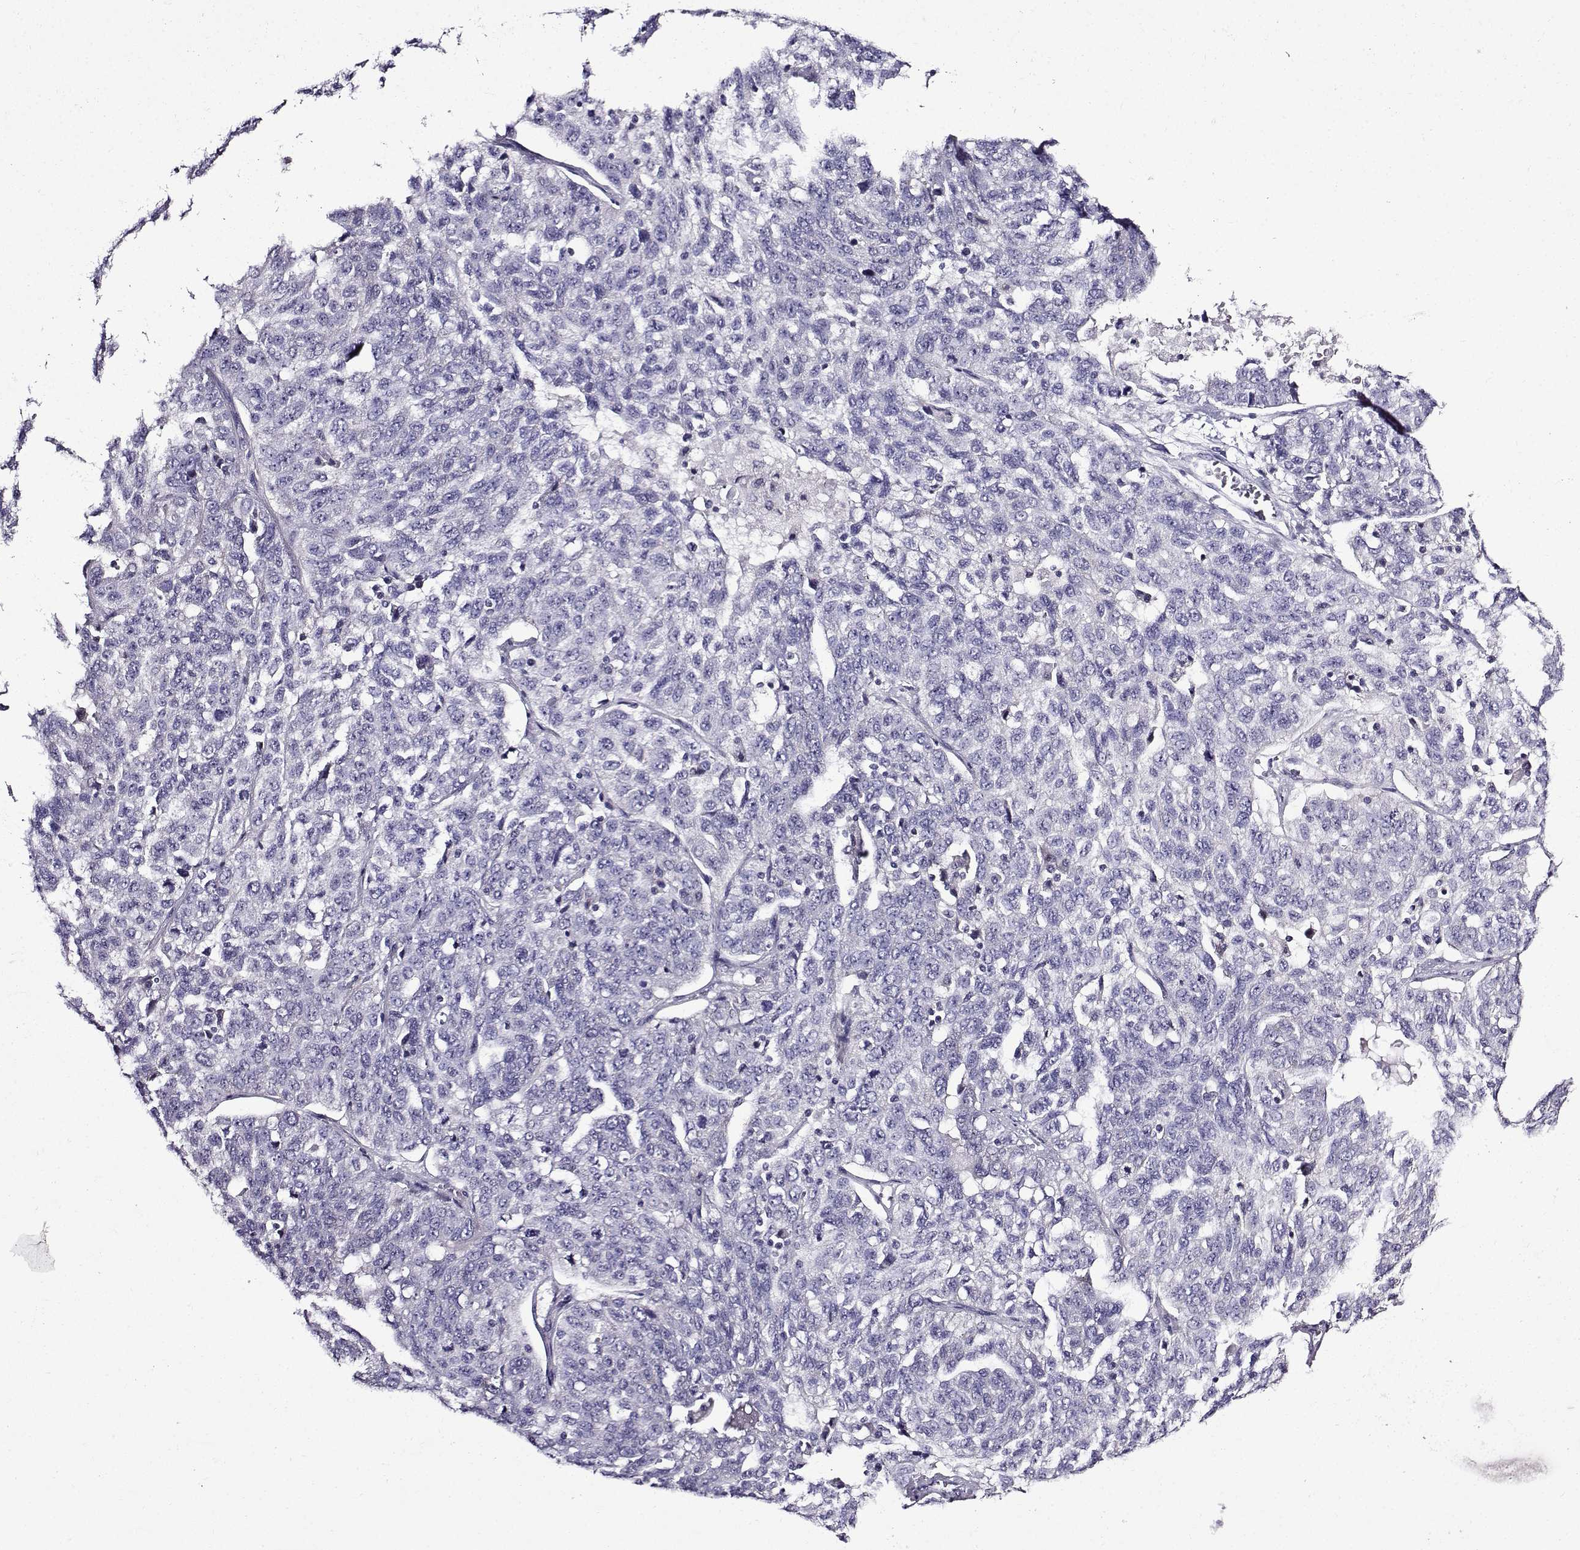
{"staining": {"intensity": "negative", "quantity": "none", "location": "none"}, "tissue": "ovarian cancer", "cell_type": "Tumor cells", "image_type": "cancer", "snomed": [{"axis": "morphology", "description": "Cystadenocarcinoma, serous, NOS"}, {"axis": "topography", "description": "Ovary"}], "caption": "The photomicrograph displays no significant positivity in tumor cells of ovarian cancer.", "gene": "TMEM266", "patient": {"sex": "female", "age": 71}}